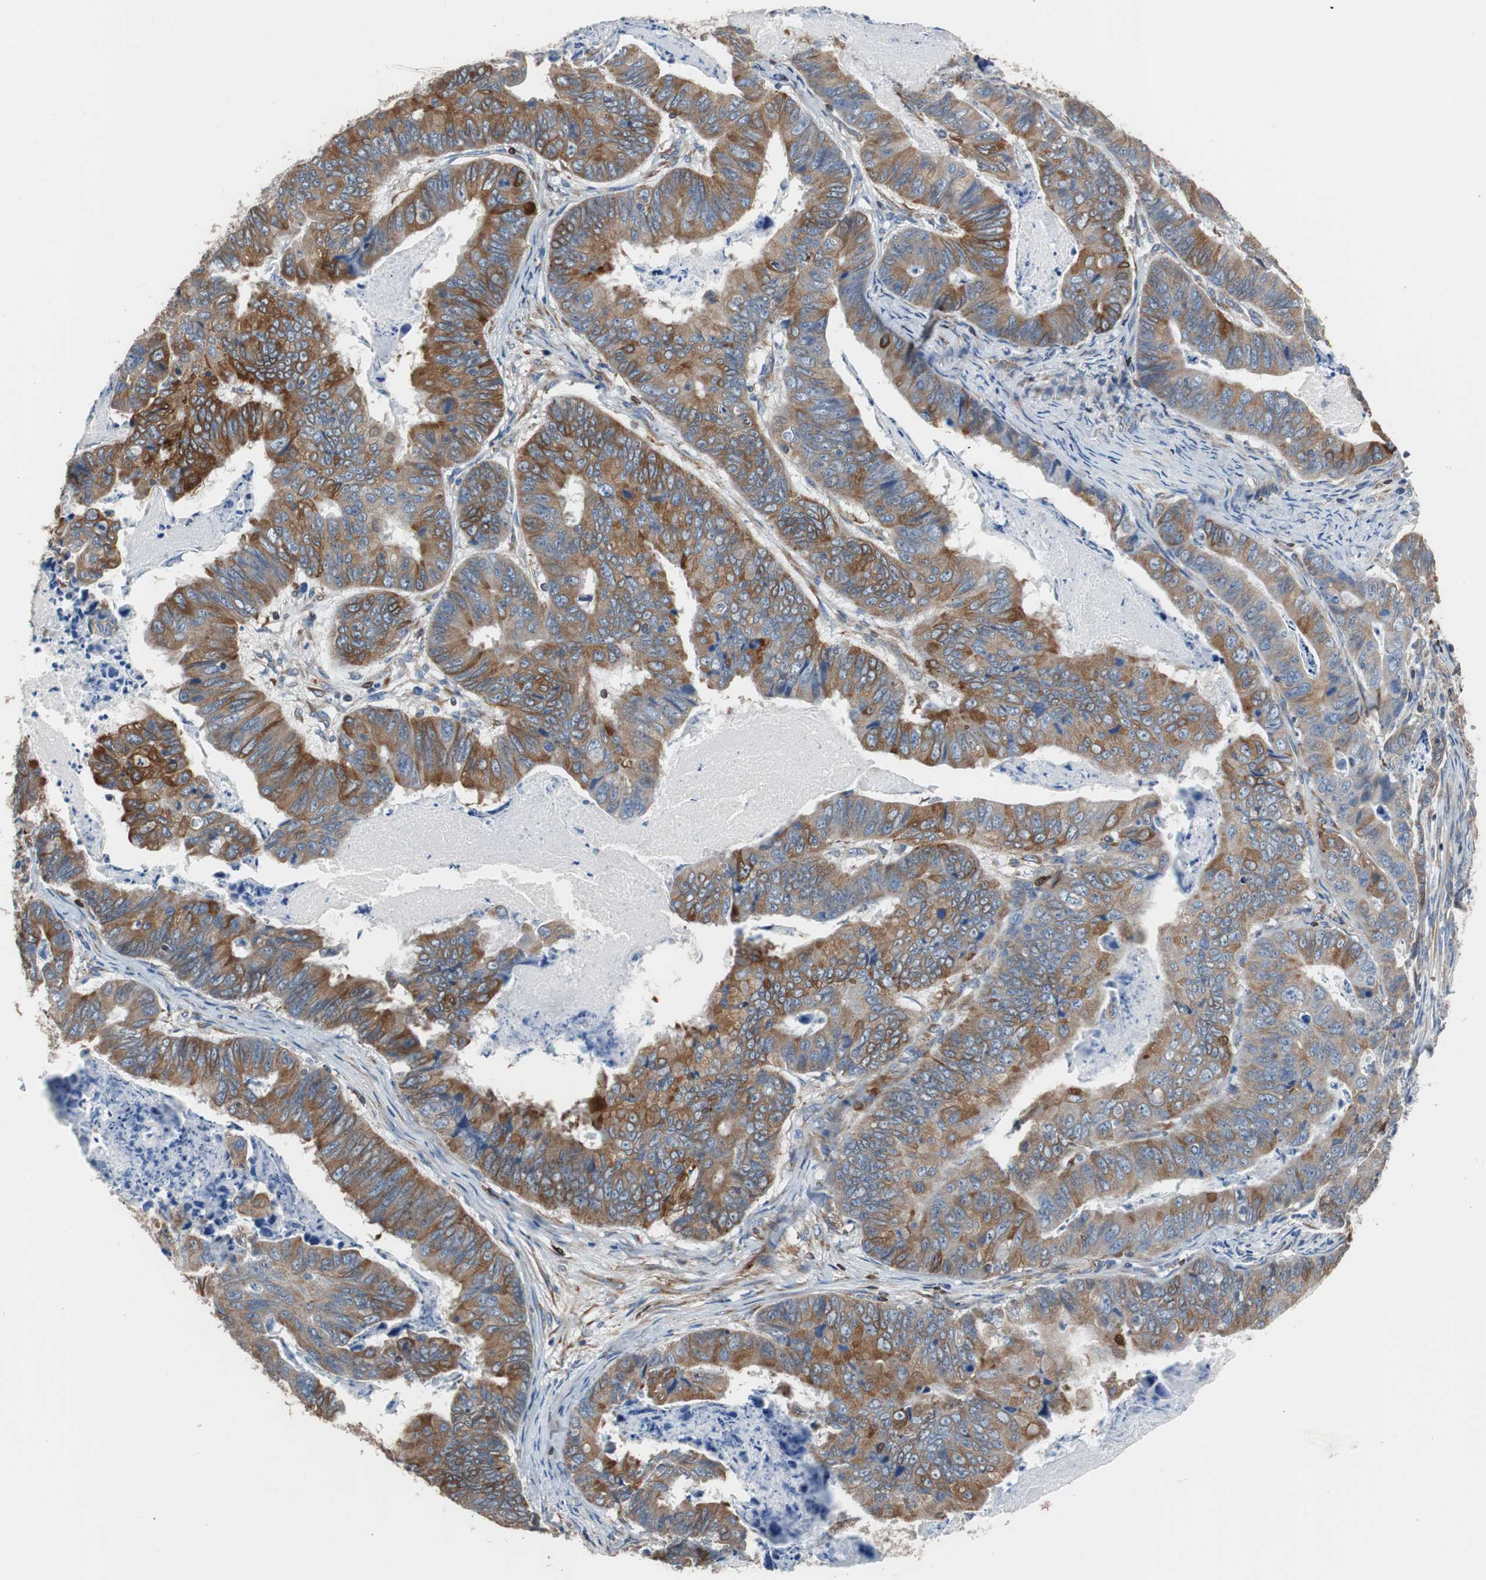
{"staining": {"intensity": "moderate", "quantity": ">75%", "location": "cytoplasmic/membranous"}, "tissue": "stomach cancer", "cell_type": "Tumor cells", "image_type": "cancer", "snomed": [{"axis": "morphology", "description": "Adenocarcinoma, NOS"}, {"axis": "topography", "description": "Stomach, lower"}], "caption": "Protein expression analysis of human stomach adenocarcinoma reveals moderate cytoplasmic/membranous expression in approximately >75% of tumor cells.", "gene": "PBXIP1", "patient": {"sex": "male", "age": 77}}